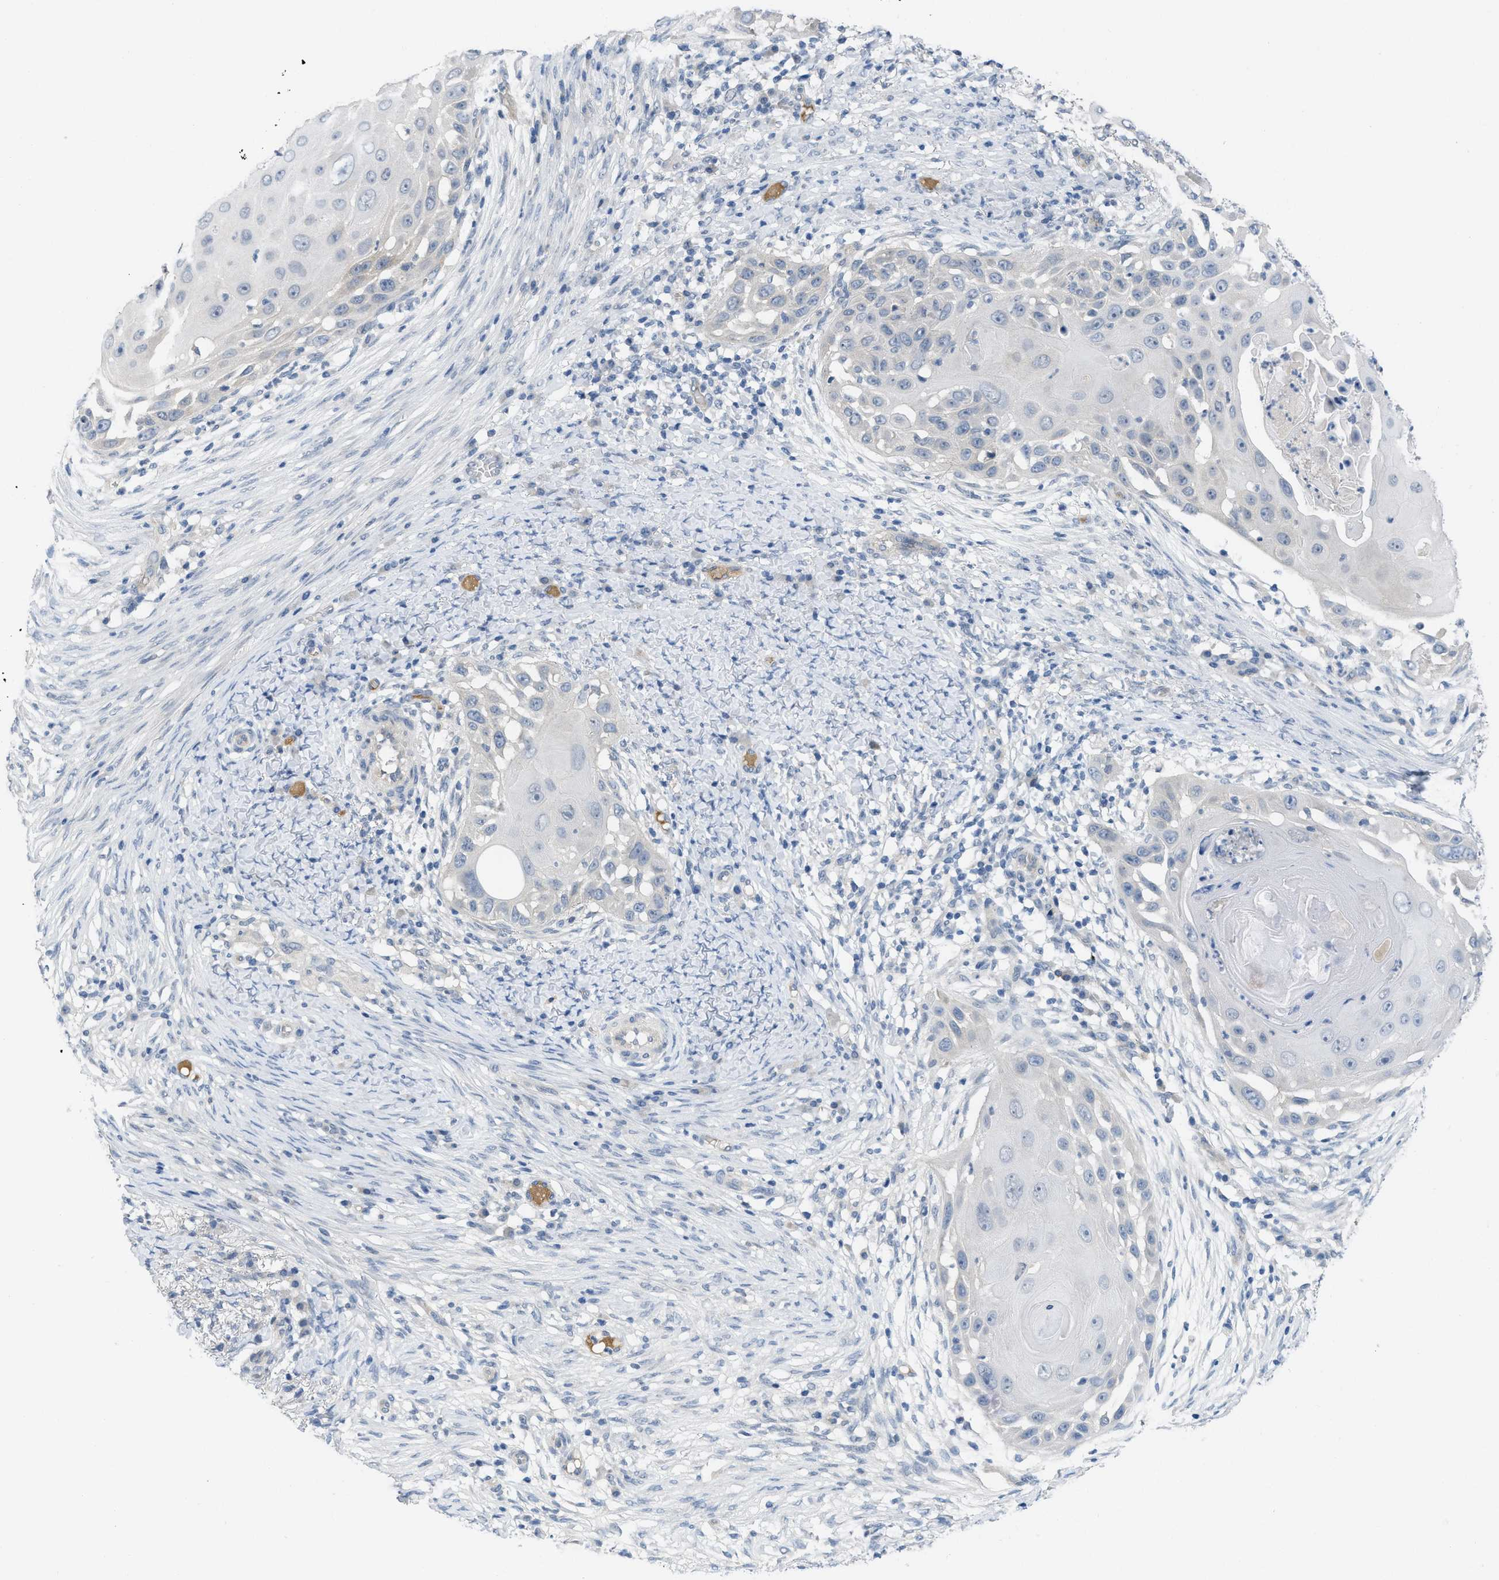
{"staining": {"intensity": "negative", "quantity": "none", "location": "none"}, "tissue": "skin cancer", "cell_type": "Tumor cells", "image_type": "cancer", "snomed": [{"axis": "morphology", "description": "Squamous cell carcinoma, NOS"}, {"axis": "topography", "description": "Skin"}], "caption": "The immunohistochemistry histopathology image has no significant expression in tumor cells of skin cancer (squamous cell carcinoma) tissue.", "gene": "TNFAIP1", "patient": {"sex": "female", "age": 44}}